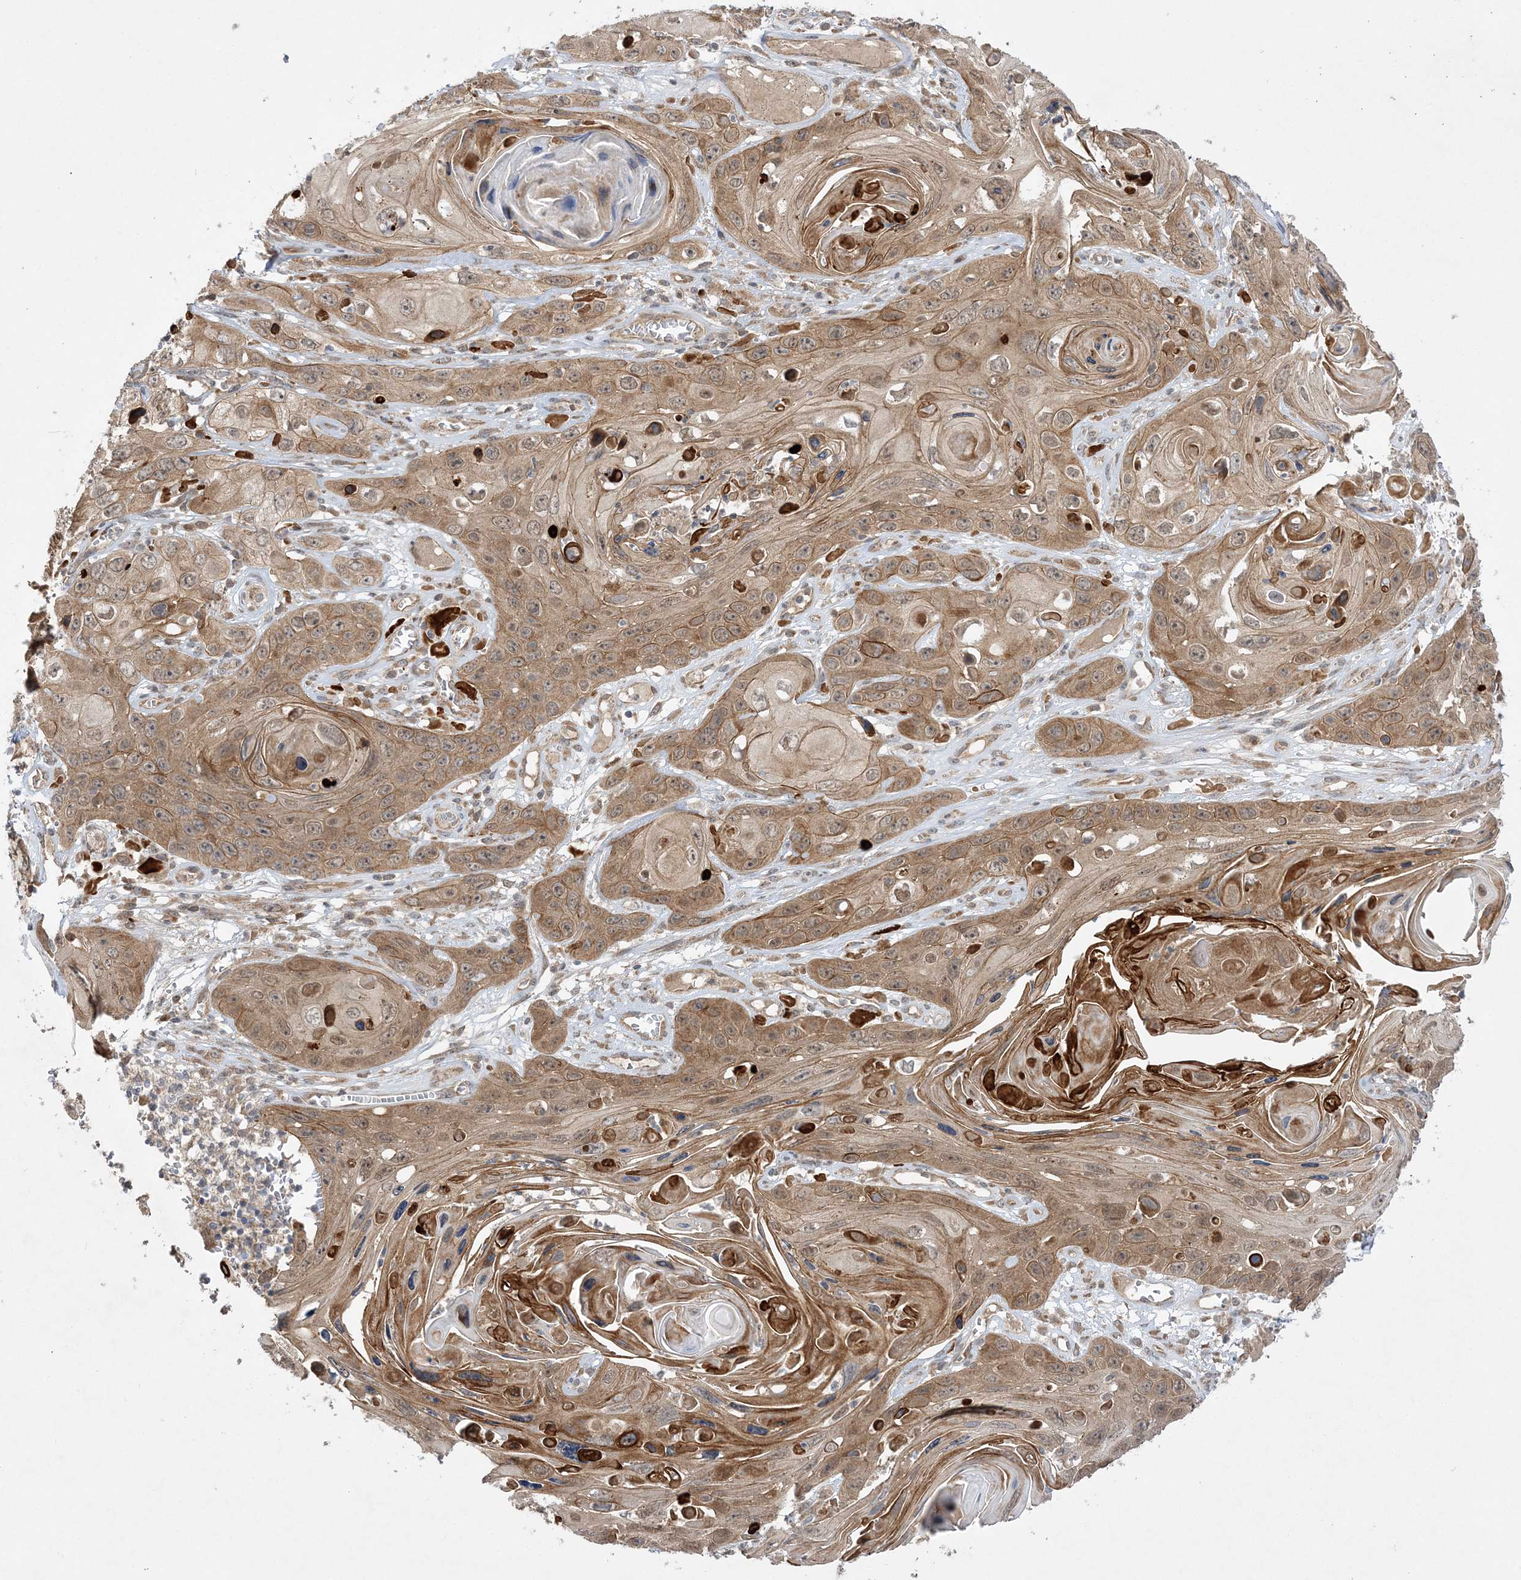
{"staining": {"intensity": "moderate", "quantity": ">75%", "location": "cytoplasmic/membranous"}, "tissue": "skin cancer", "cell_type": "Tumor cells", "image_type": "cancer", "snomed": [{"axis": "morphology", "description": "Squamous cell carcinoma, NOS"}, {"axis": "topography", "description": "Skin"}], "caption": "Immunohistochemical staining of skin squamous cell carcinoma shows moderate cytoplasmic/membranous protein staining in approximately >75% of tumor cells. Immunohistochemistry (ihc) stains the protein in brown and the nuclei are stained blue.", "gene": "MMADHC", "patient": {"sex": "male", "age": 55}}